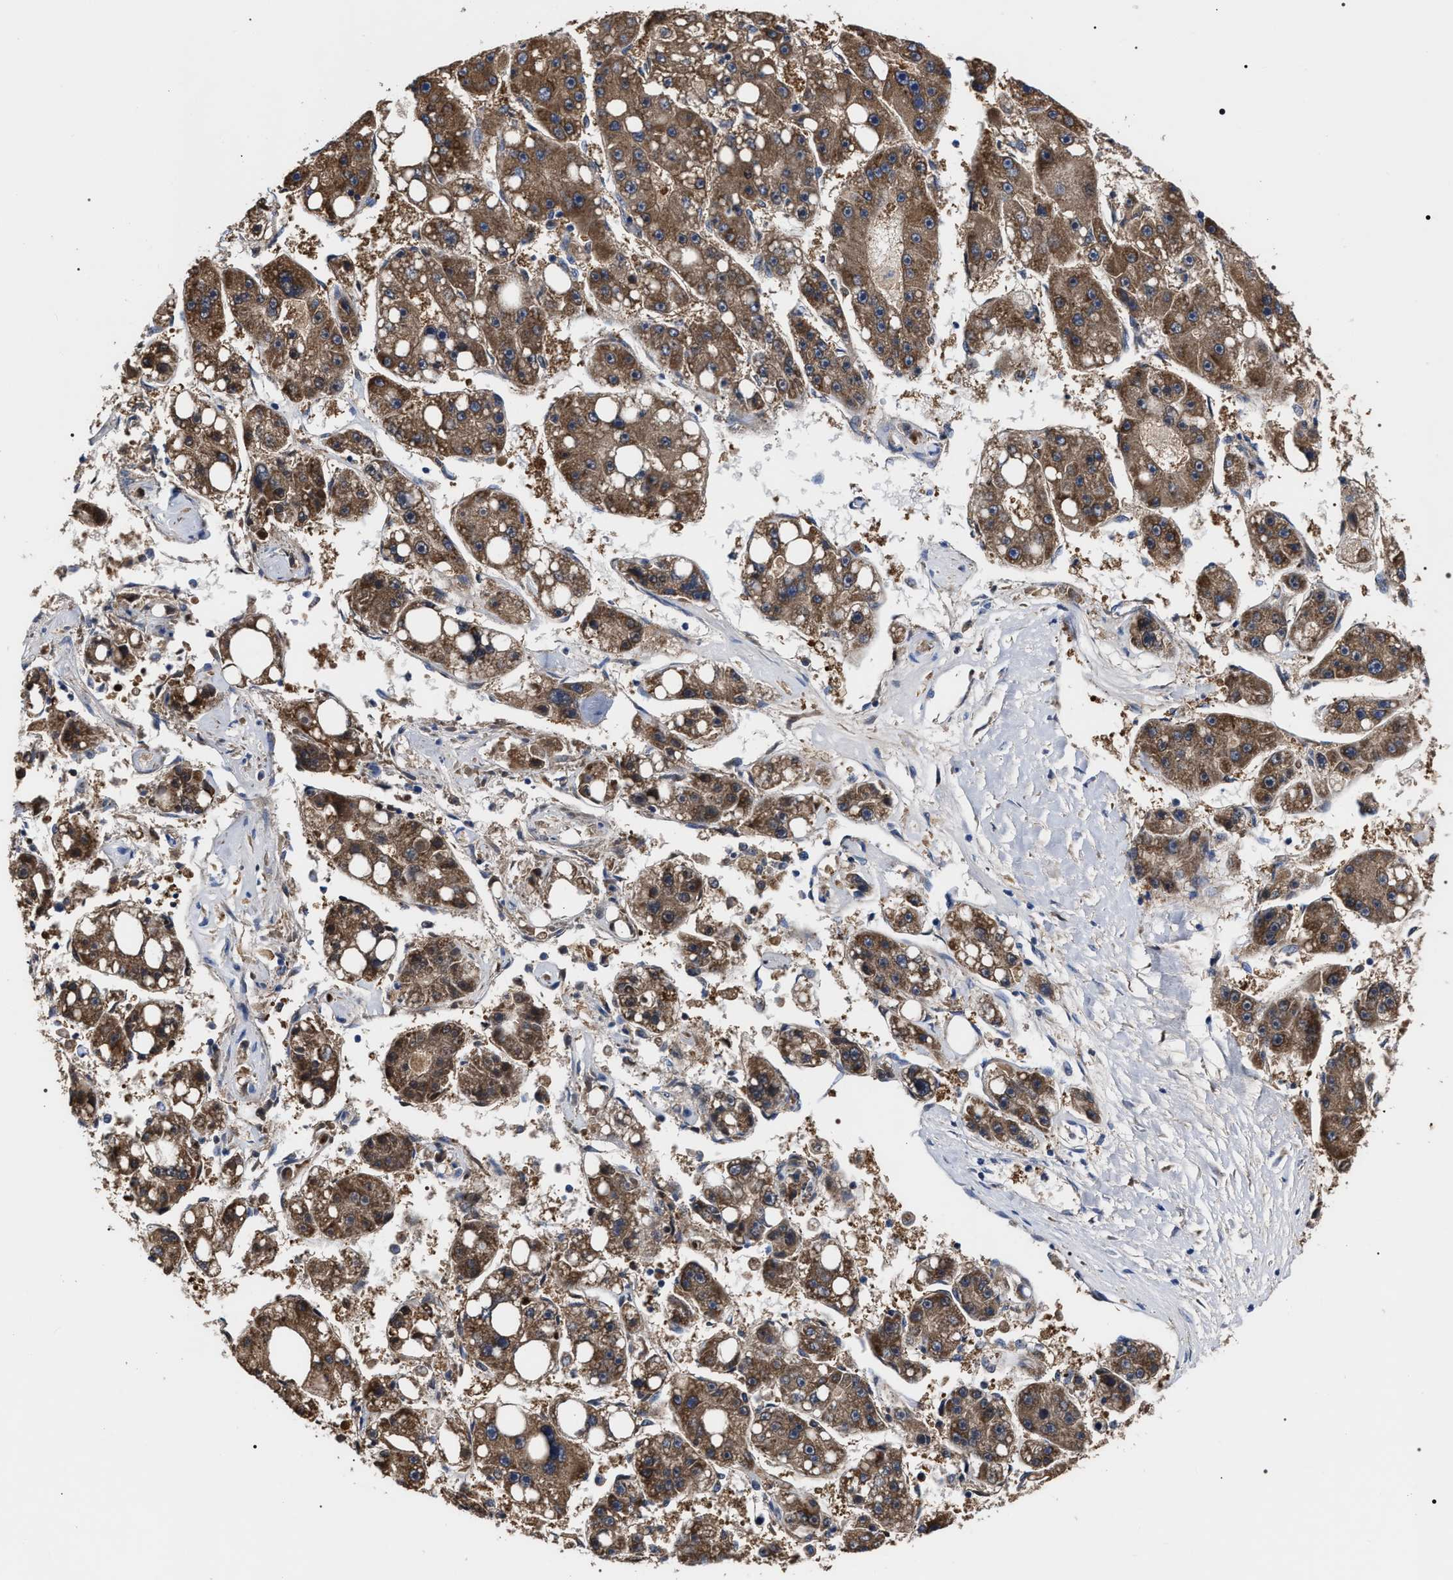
{"staining": {"intensity": "moderate", "quantity": ">75%", "location": "cytoplasmic/membranous"}, "tissue": "liver cancer", "cell_type": "Tumor cells", "image_type": "cancer", "snomed": [{"axis": "morphology", "description": "Carcinoma, Hepatocellular, NOS"}, {"axis": "topography", "description": "Liver"}], "caption": "This image demonstrates immunohistochemistry staining of human liver cancer (hepatocellular carcinoma), with medium moderate cytoplasmic/membranous expression in approximately >75% of tumor cells.", "gene": "MACC1", "patient": {"sex": "female", "age": 61}}